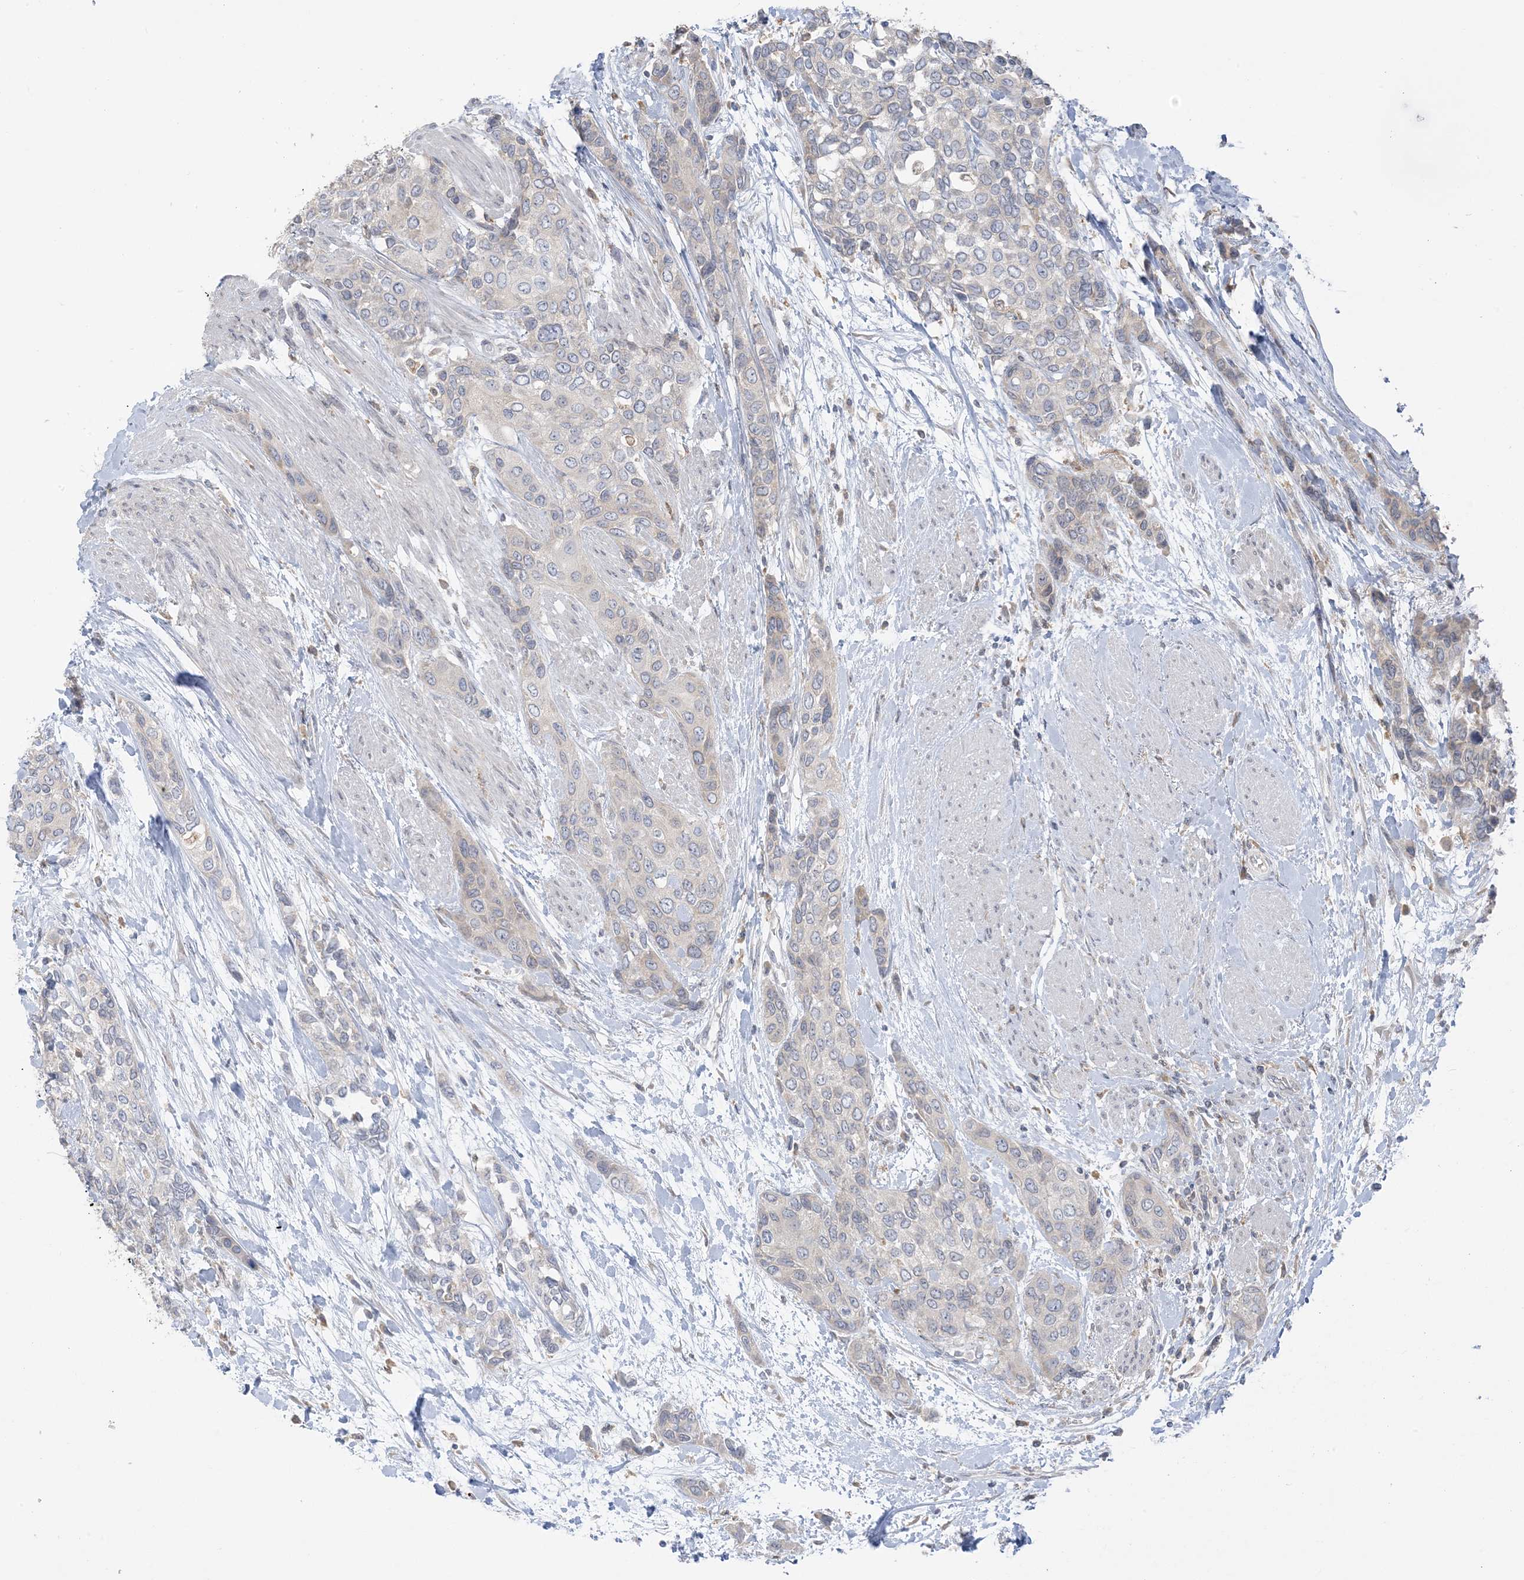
{"staining": {"intensity": "negative", "quantity": "none", "location": "none"}, "tissue": "urothelial cancer", "cell_type": "Tumor cells", "image_type": "cancer", "snomed": [{"axis": "morphology", "description": "Normal tissue, NOS"}, {"axis": "morphology", "description": "Urothelial carcinoma, High grade"}, {"axis": "topography", "description": "Vascular tissue"}, {"axis": "topography", "description": "Urinary bladder"}], "caption": "Immunohistochemistry (IHC) image of neoplastic tissue: human high-grade urothelial carcinoma stained with DAB (3,3'-diaminobenzidine) reveals no significant protein positivity in tumor cells. Brightfield microscopy of IHC stained with DAB (3,3'-diaminobenzidine) (brown) and hematoxylin (blue), captured at high magnification.", "gene": "EEFSEC", "patient": {"sex": "female", "age": 56}}